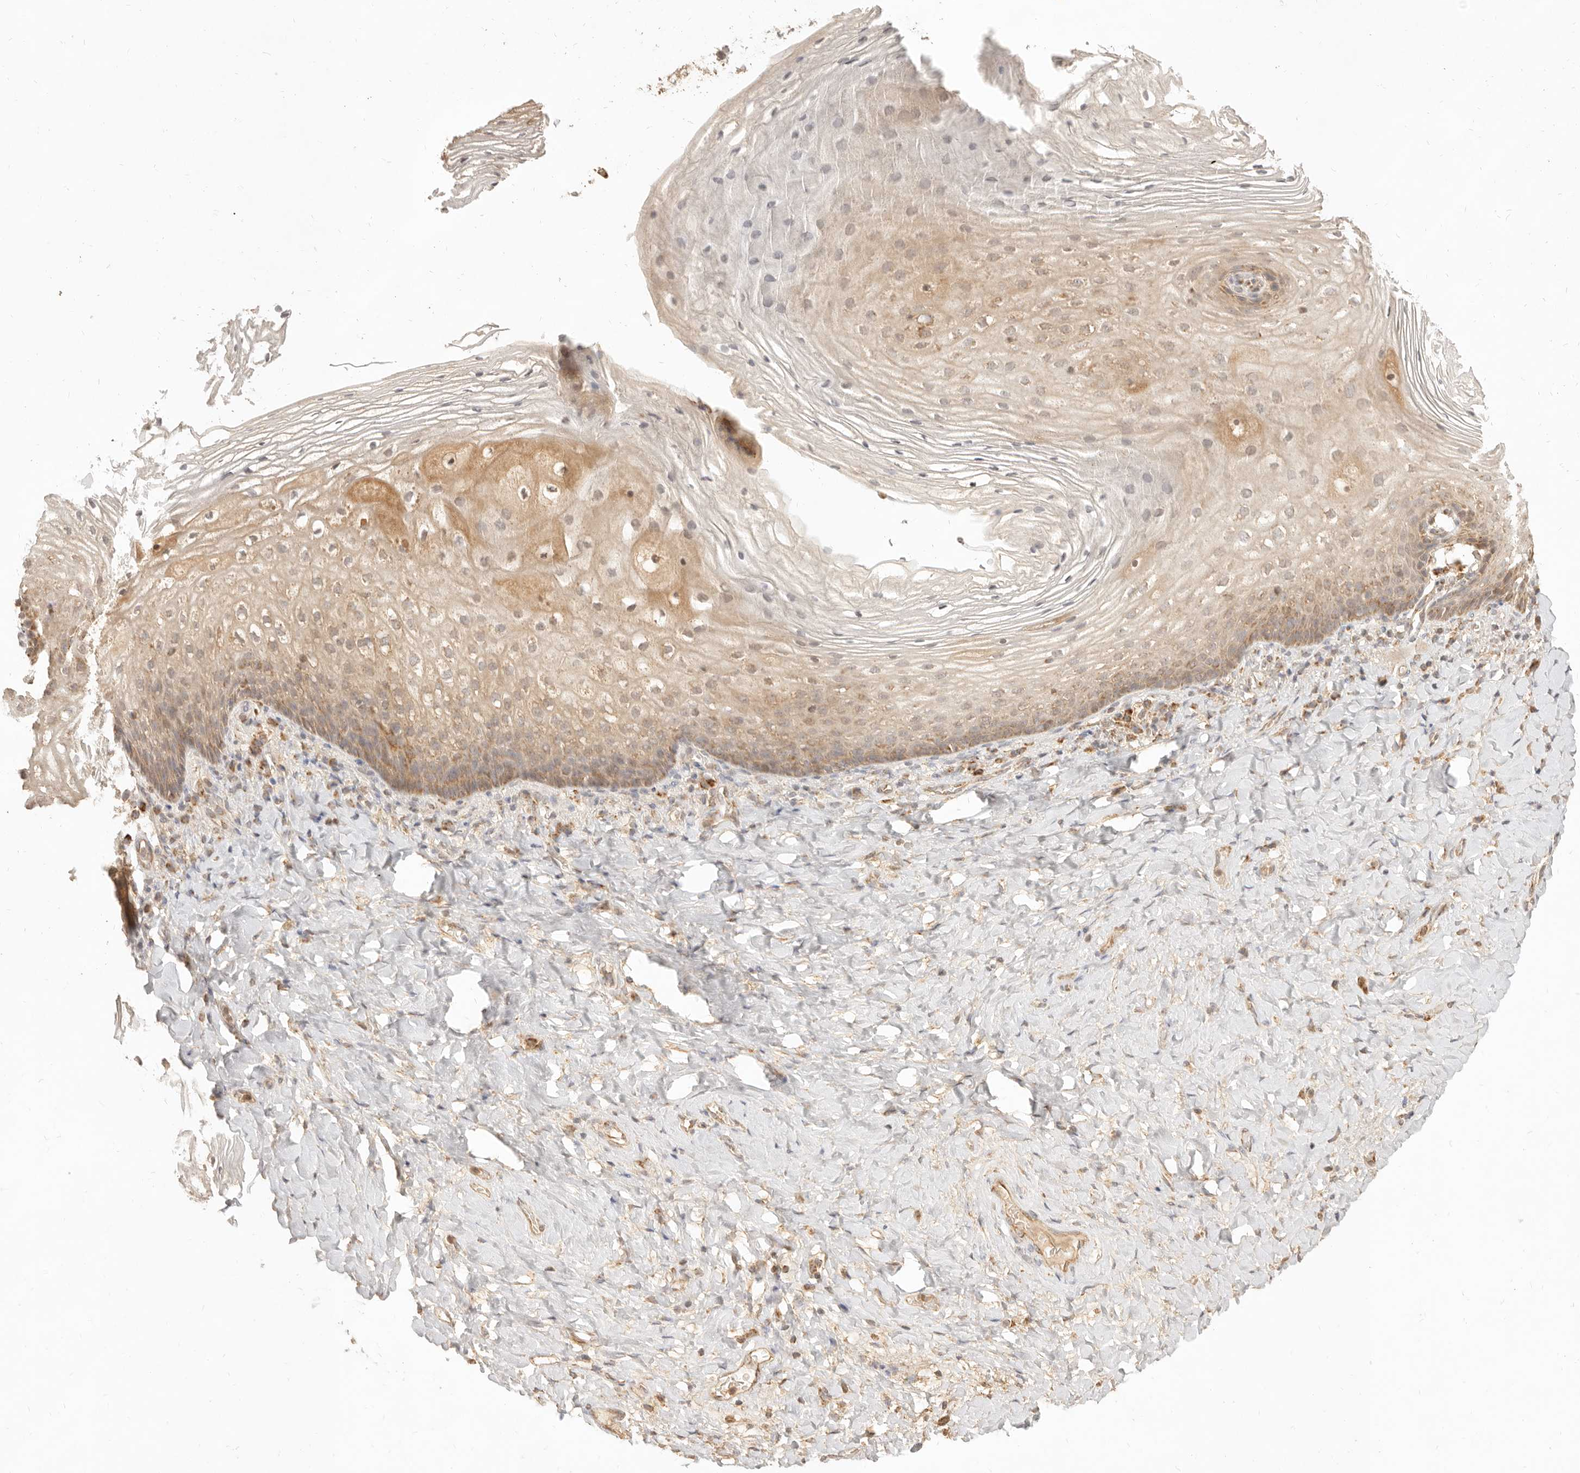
{"staining": {"intensity": "moderate", "quantity": "25%-75%", "location": "cytoplasmic/membranous"}, "tissue": "vagina", "cell_type": "Squamous epithelial cells", "image_type": "normal", "snomed": [{"axis": "morphology", "description": "Normal tissue, NOS"}, {"axis": "topography", "description": "Vagina"}], "caption": "Vagina stained for a protein (brown) exhibits moderate cytoplasmic/membranous positive staining in about 25%-75% of squamous epithelial cells.", "gene": "CPLANE2", "patient": {"sex": "female", "age": 60}}